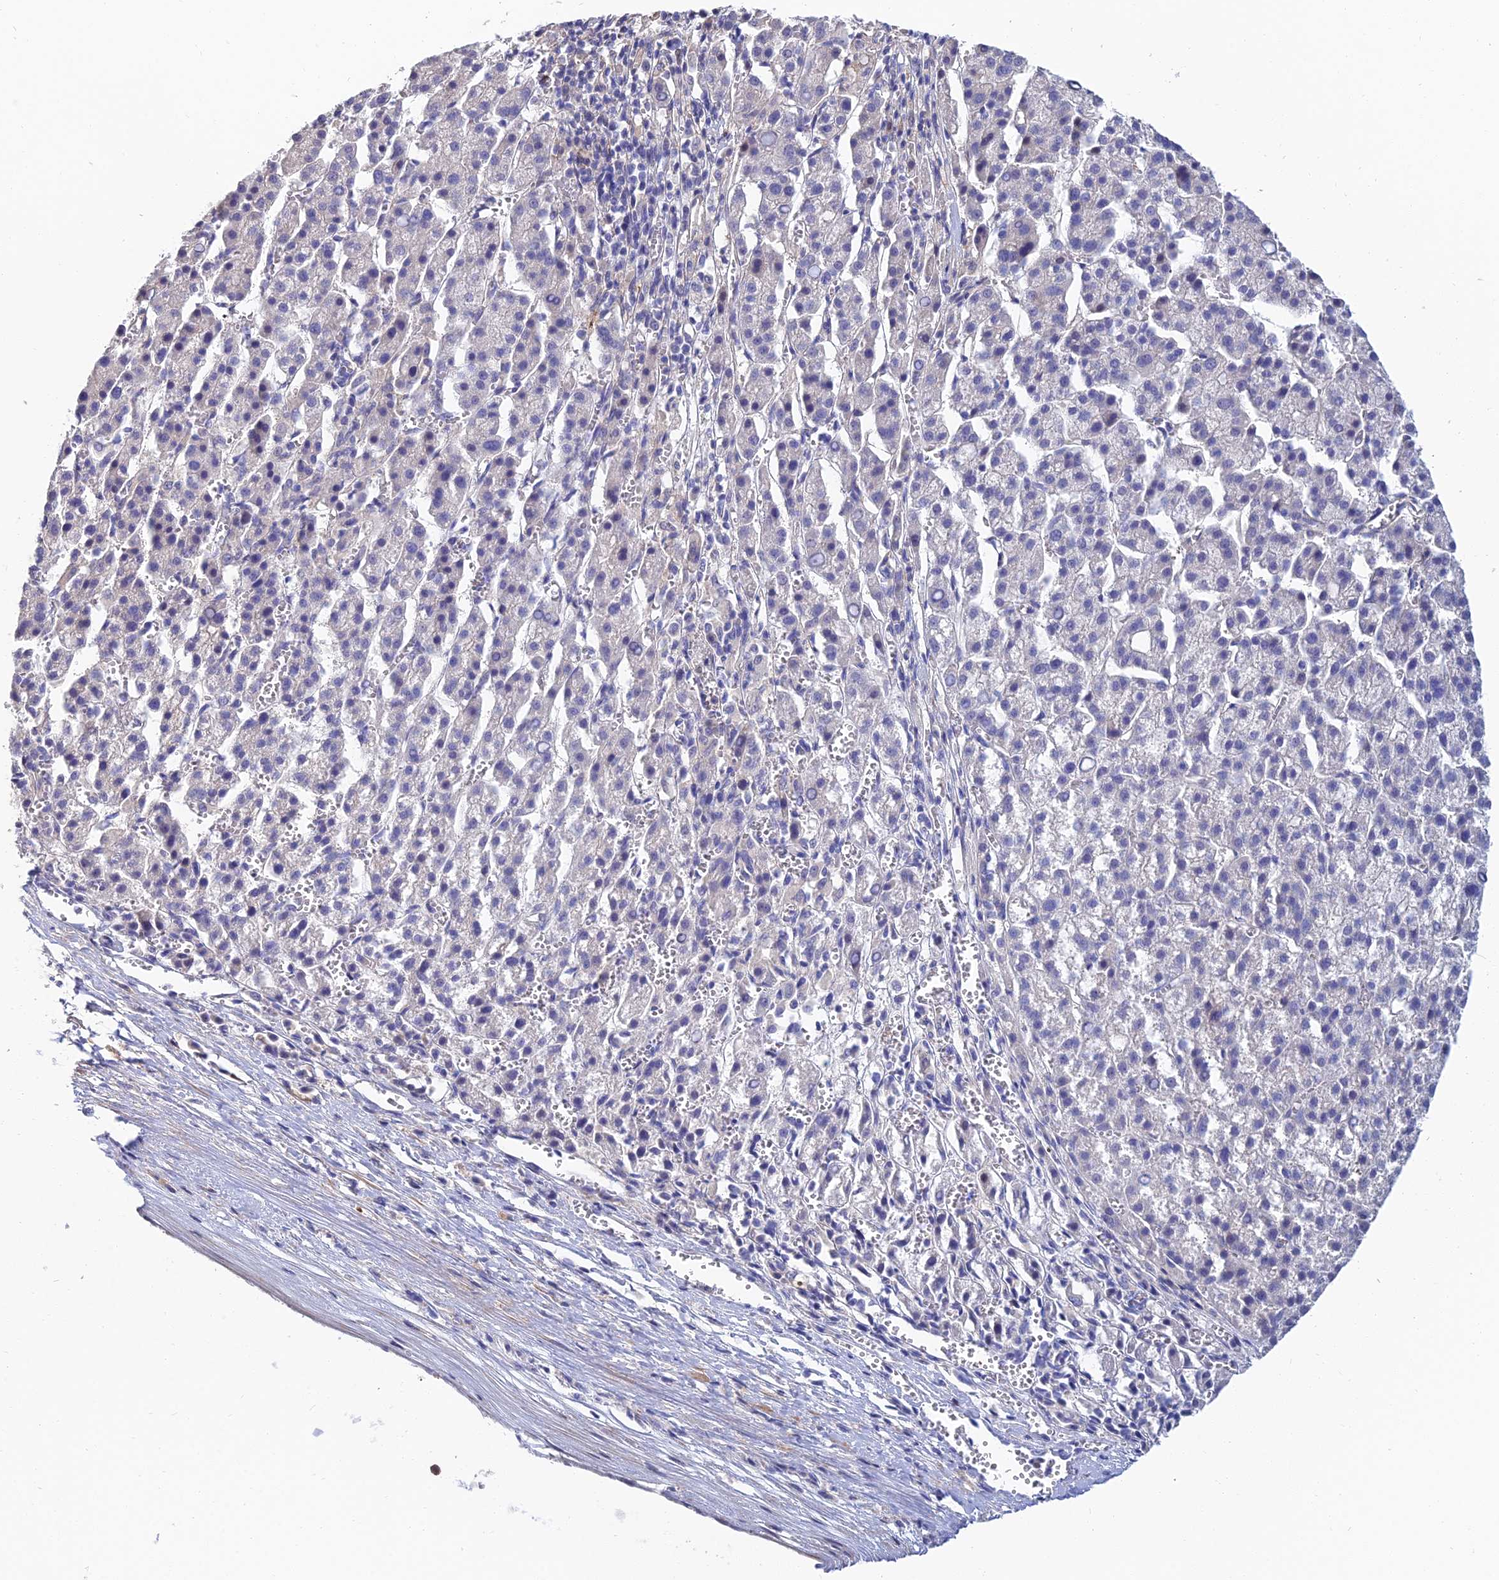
{"staining": {"intensity": "negative", "quantity": "none", "location": "none"}, "tissue": "liver cancer", "cell_type": "Tumor cells", "image_type": "cancer", "snomed": [{"axis": "morphology", "description": "Carcinoma, Hepatocellular, NOS"}, {"axis": "topography", "description": "Liver"}], "caption": "The image demonstrates no significant expression in tumor cells of liver hepatocellular carcinoma.", "gene": "TRIM43B", "patient": {"sex": "female", "age": 58}}